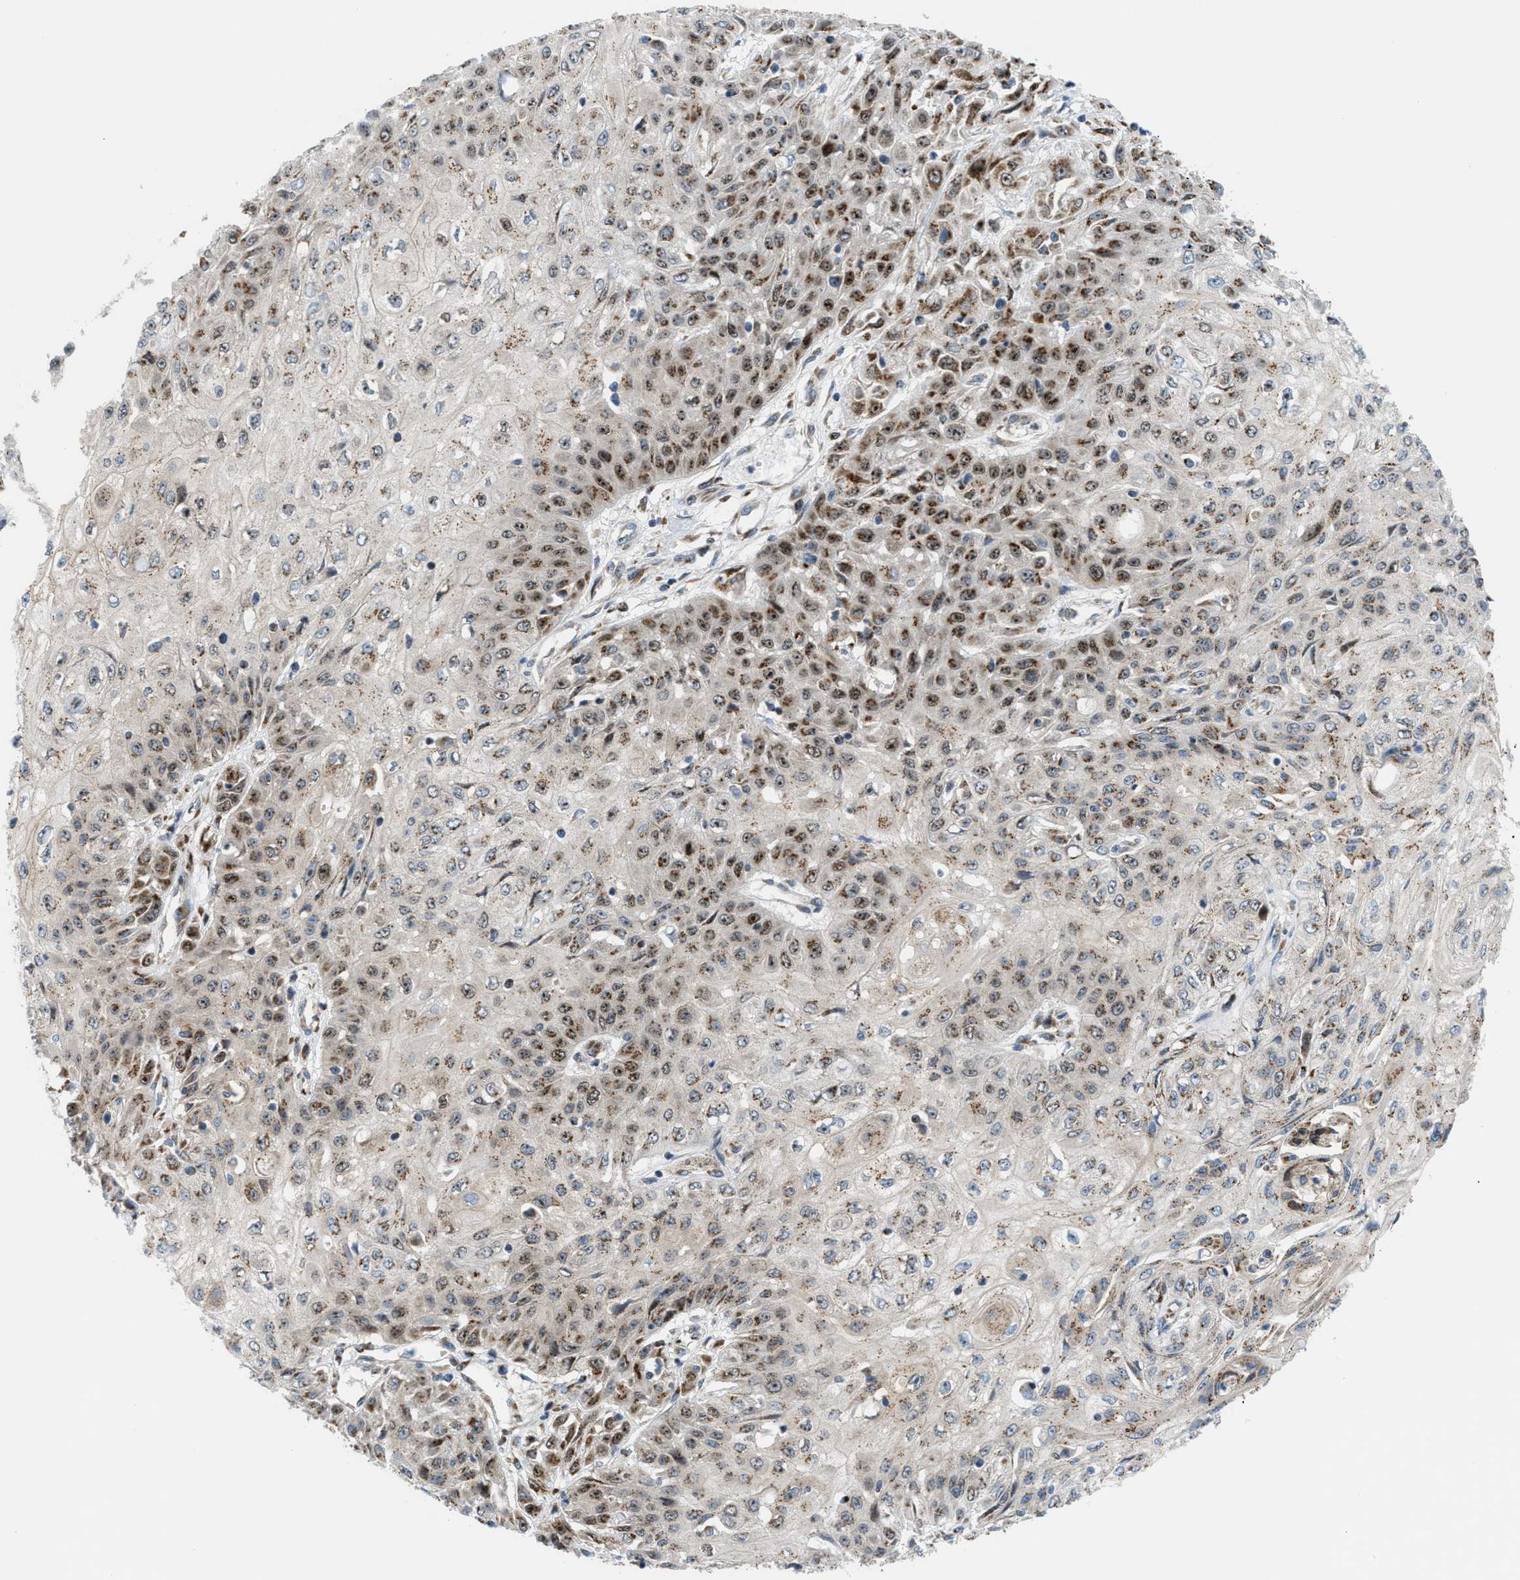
{"staining": {"intensity": "moderate", "quantity": "25%-75%", "location": "cytoplasmic/membranous,nuclear"}, "tissue": "skin cancer", "cell_type": "Tumor cells", "image_type": "cancer", "snomed": [{"axis": "morphology", "description": "Squamous cell carcinoma, NOS"}, {"axis": "morphology", "description": "Squamous cell carcinoma, metastatic, NOS"}, {"axis": "topography", "description": "Skin"}, {"axis": "topography", "description": "Lymph node"}], "caption": "Brown immunohistochemical staining in skin cancer (metastatic squamous cell carcinoma) shows moderate cytoplasmic/membranous and nuclear positivity in approximately 25%-75% of tumor cells.", "gene": "SLC38A10", "patient": {"sex": "male", "age": 75}}